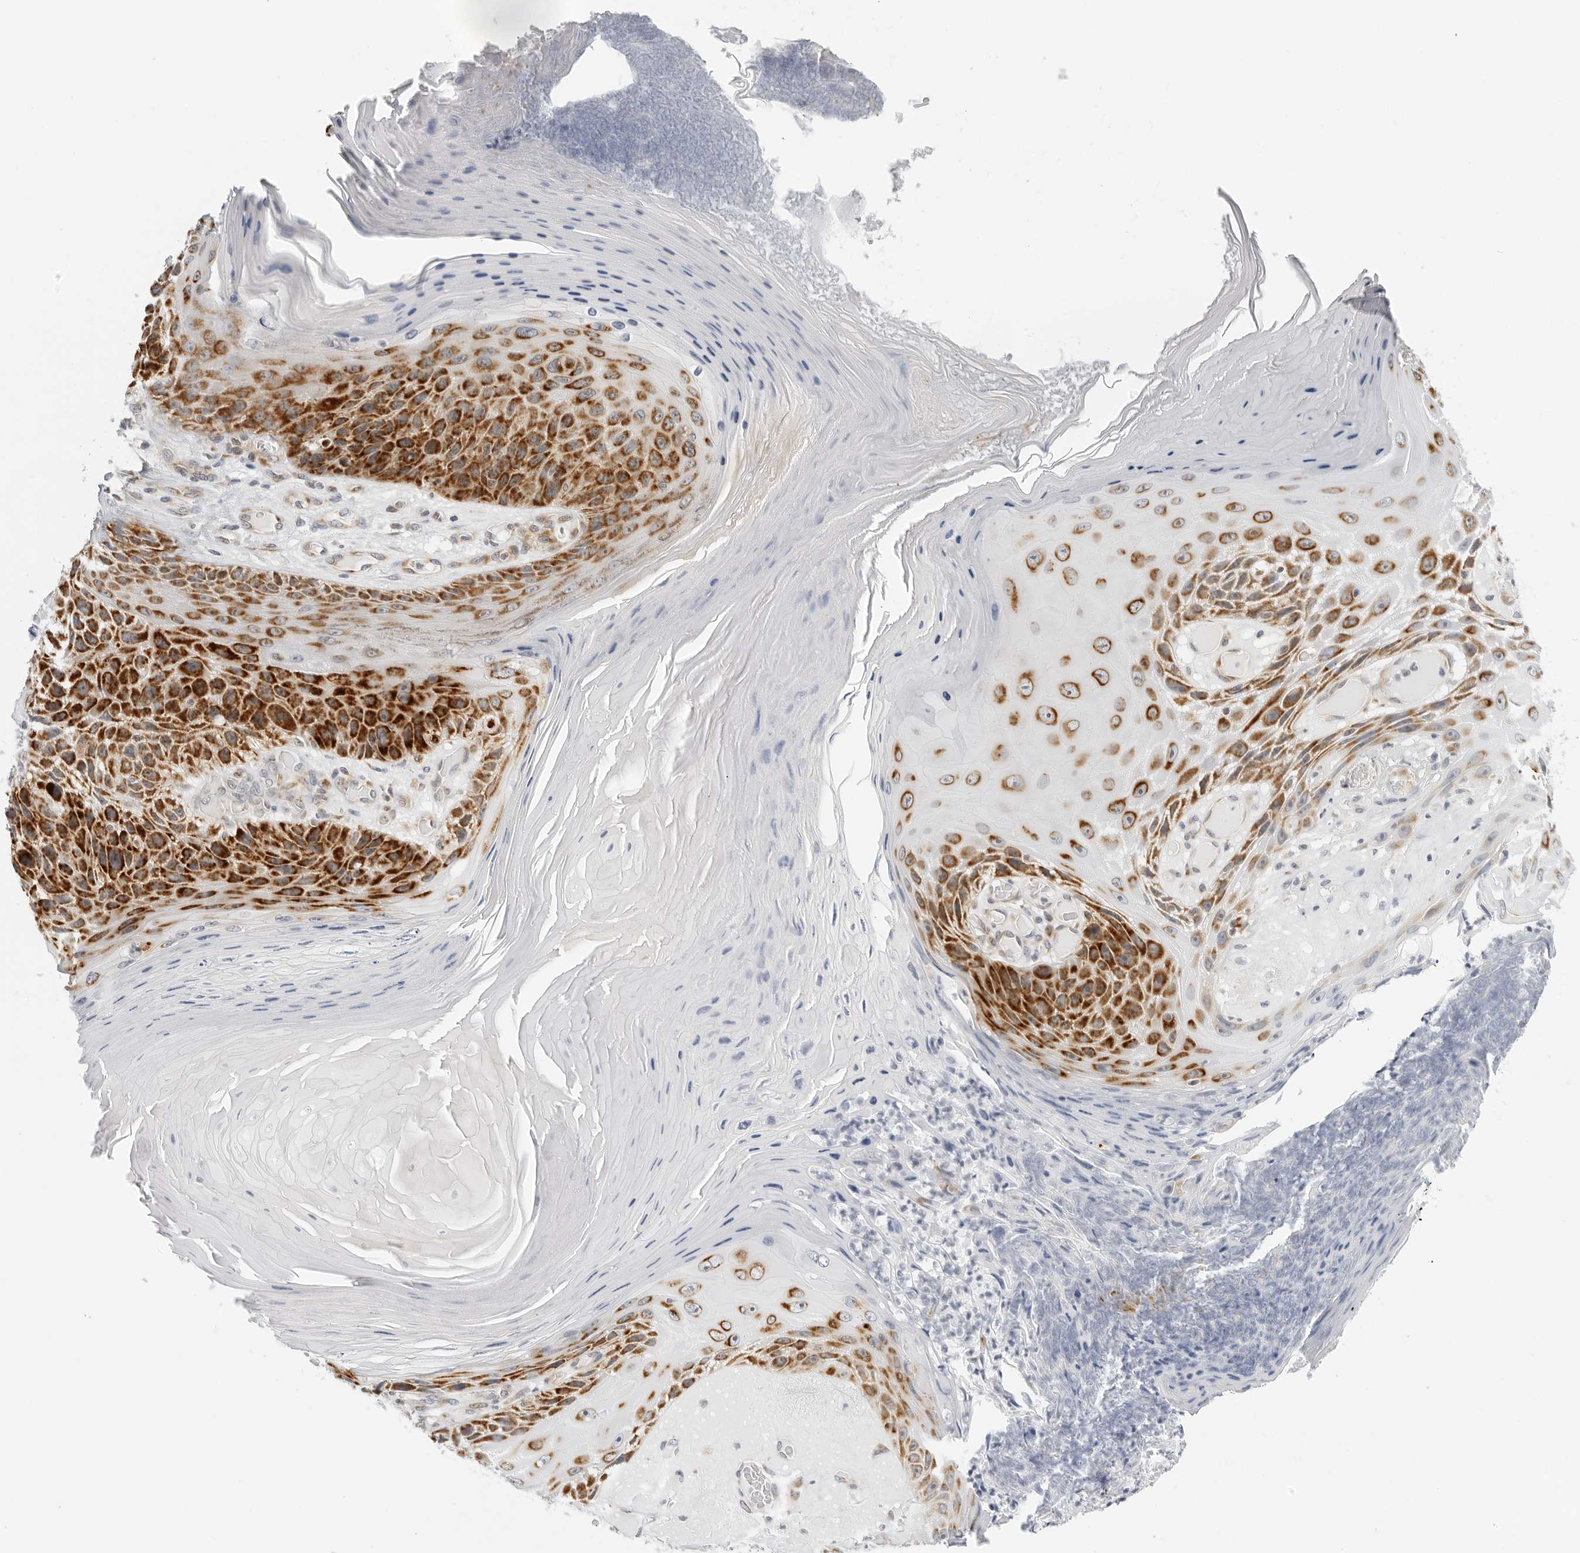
{"staining": {"intensity": "strong", "quantity": ">75%", "location": "cytoplasmic/membranous"}, "tissue": "skin cancer", "cell_type": "Tumor cells", "image_type": "cancer", "snomed": [{"axis": "morphology", "description": "Squamous cell carcinoma, NOS"}, {"axis": "topography", "description": "Skin"}], "caption": "The image displays staining of squamous cell carcinoma (skin), revealing strong cytoplasmic/membranous protein expression (brown color) within tumor cells. Immunohistochemistry stains the protein in brown and the nuclei are stained blue.", "gene": "CIART", "patient": {"sex": "female", "age": 88}}